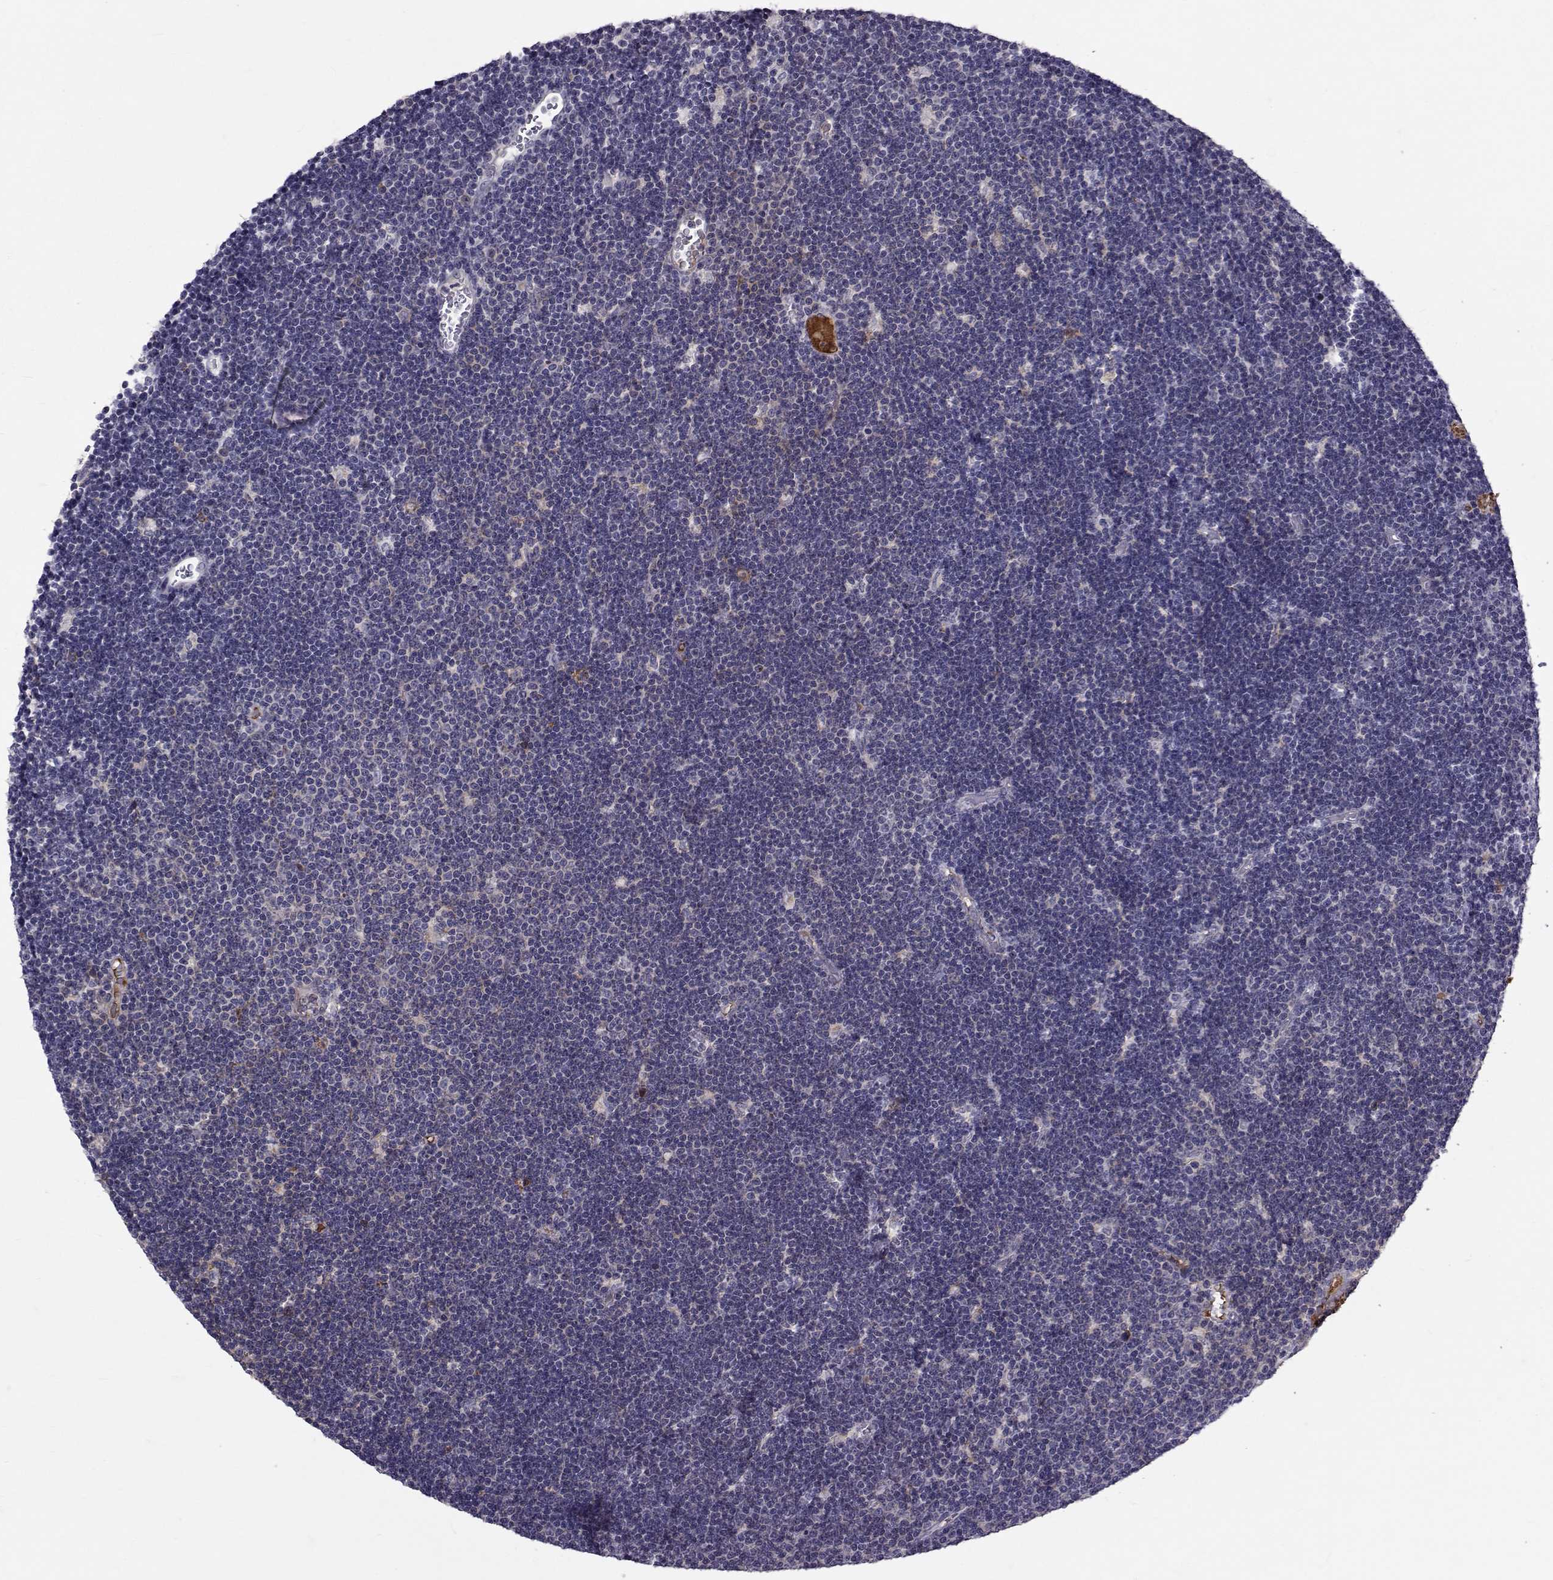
{"staining": {"intensity": "negative", "quantity": "none", "location": "none"}, "tissue": "lymphoma", "cell_type": "Tumor cells", "image_type": "cancer", "snomed": [{"axis": "morphology", "description": "Malignant lymphoma, non-Hodgkin's type, Low grade"}, {"axis": "topography", "description": "Brain"}], "caption": "Protein analysis of low-grade malignant lymphoma, non-Hodgkin's type exhibits no significant staining in tumor cells.", "gene": "TNFRSF11B", "patient": {"sex": "female", "age": 66}}